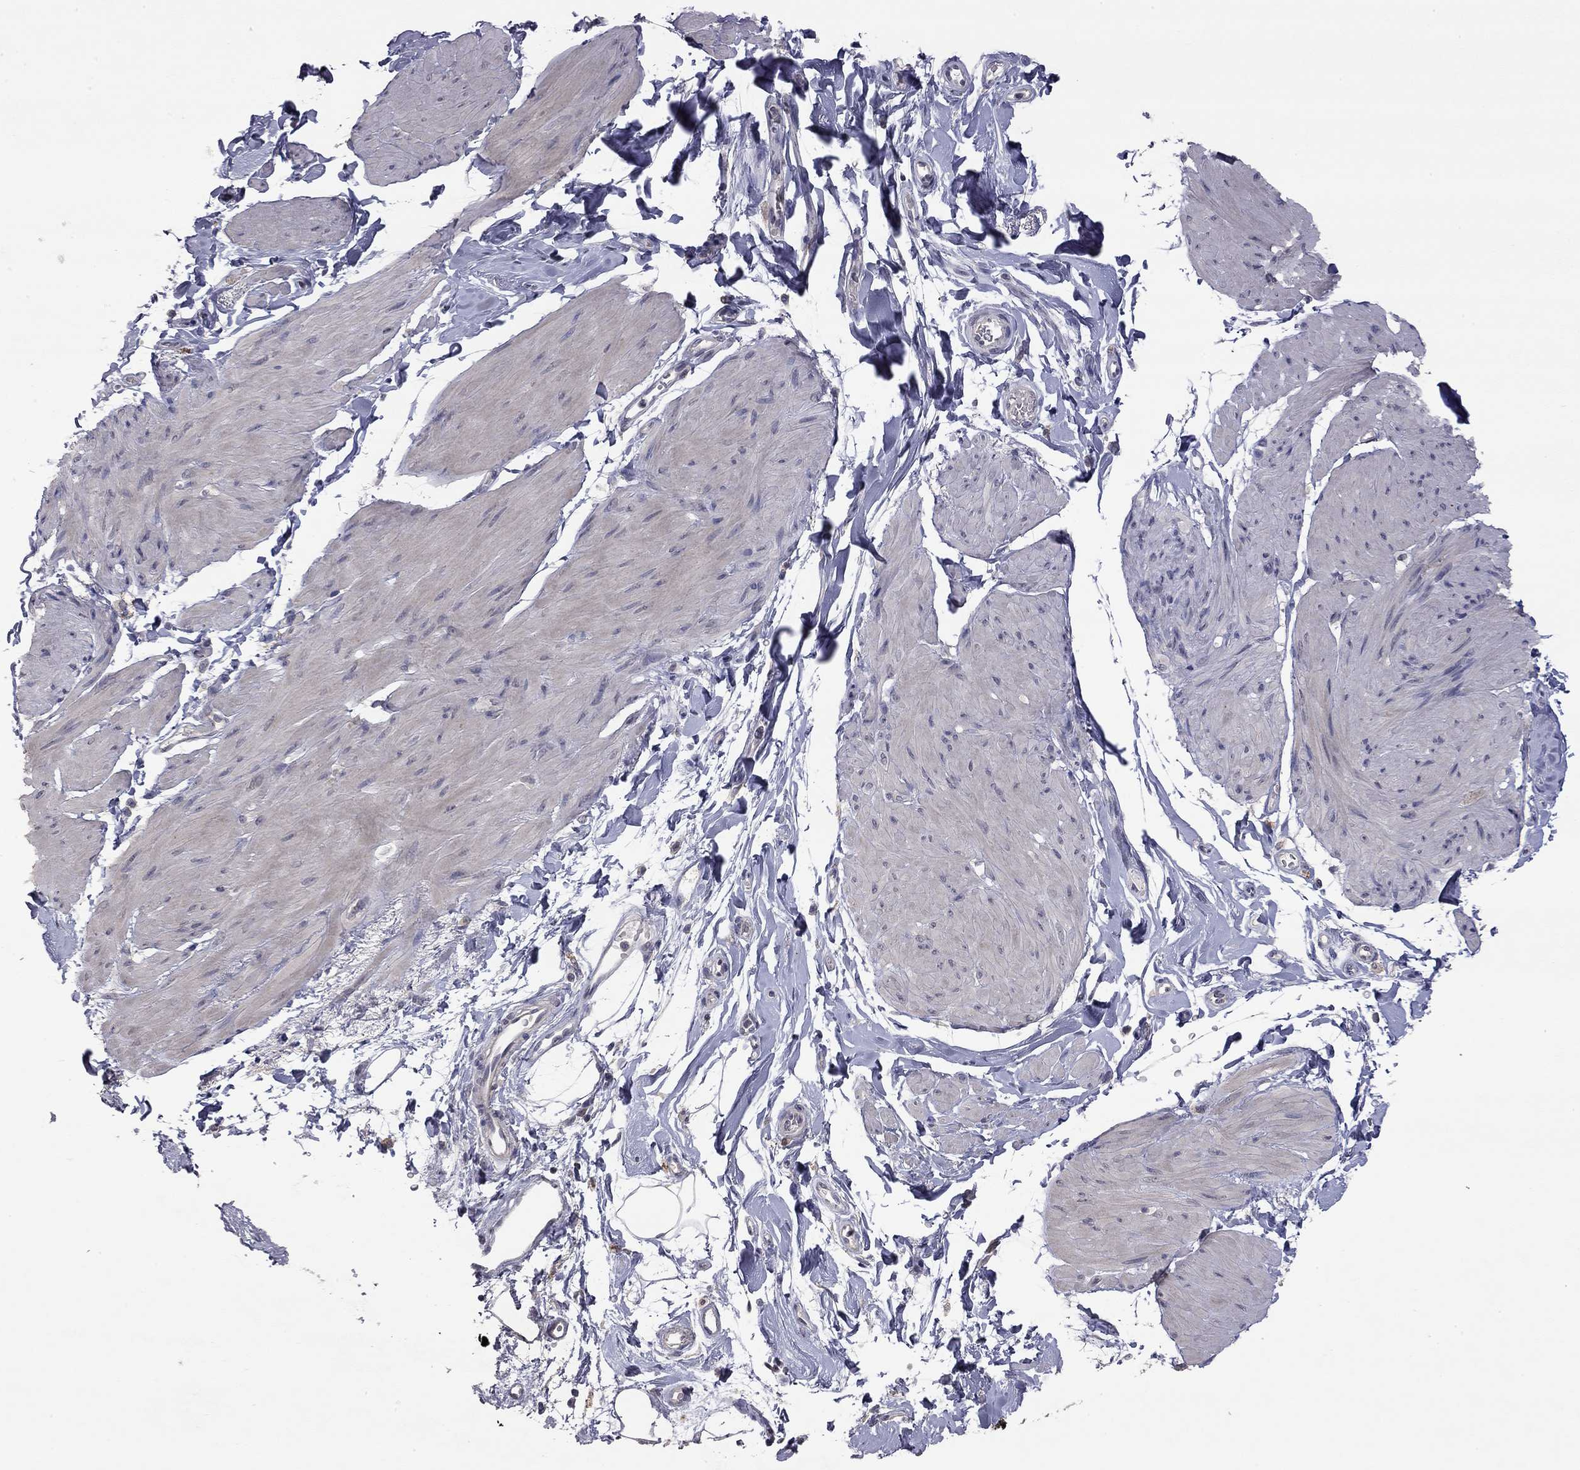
{"staining": {"intensity": "negative", "quantity": "none", "location": "none"}, "tissue": "smooth muscle", "cell_type": "Smooth muscle cells", "image_type": "normal", "snomed": [{"axis": "morphology", "description": "Normal tissue, NOS"}, {"axis": "topography", "description": "Adipose tissue"}, {"axis": "topography", "description": "Smooth muscle"}, {"axis": "topography", "description": "Peripheral nerve tissue"}], "caption": "The image shows no staining of smooth muscle cells in benign smooth muscle.", "gene": "SYT12", "patient": {"sex": "male", "age": 83}}